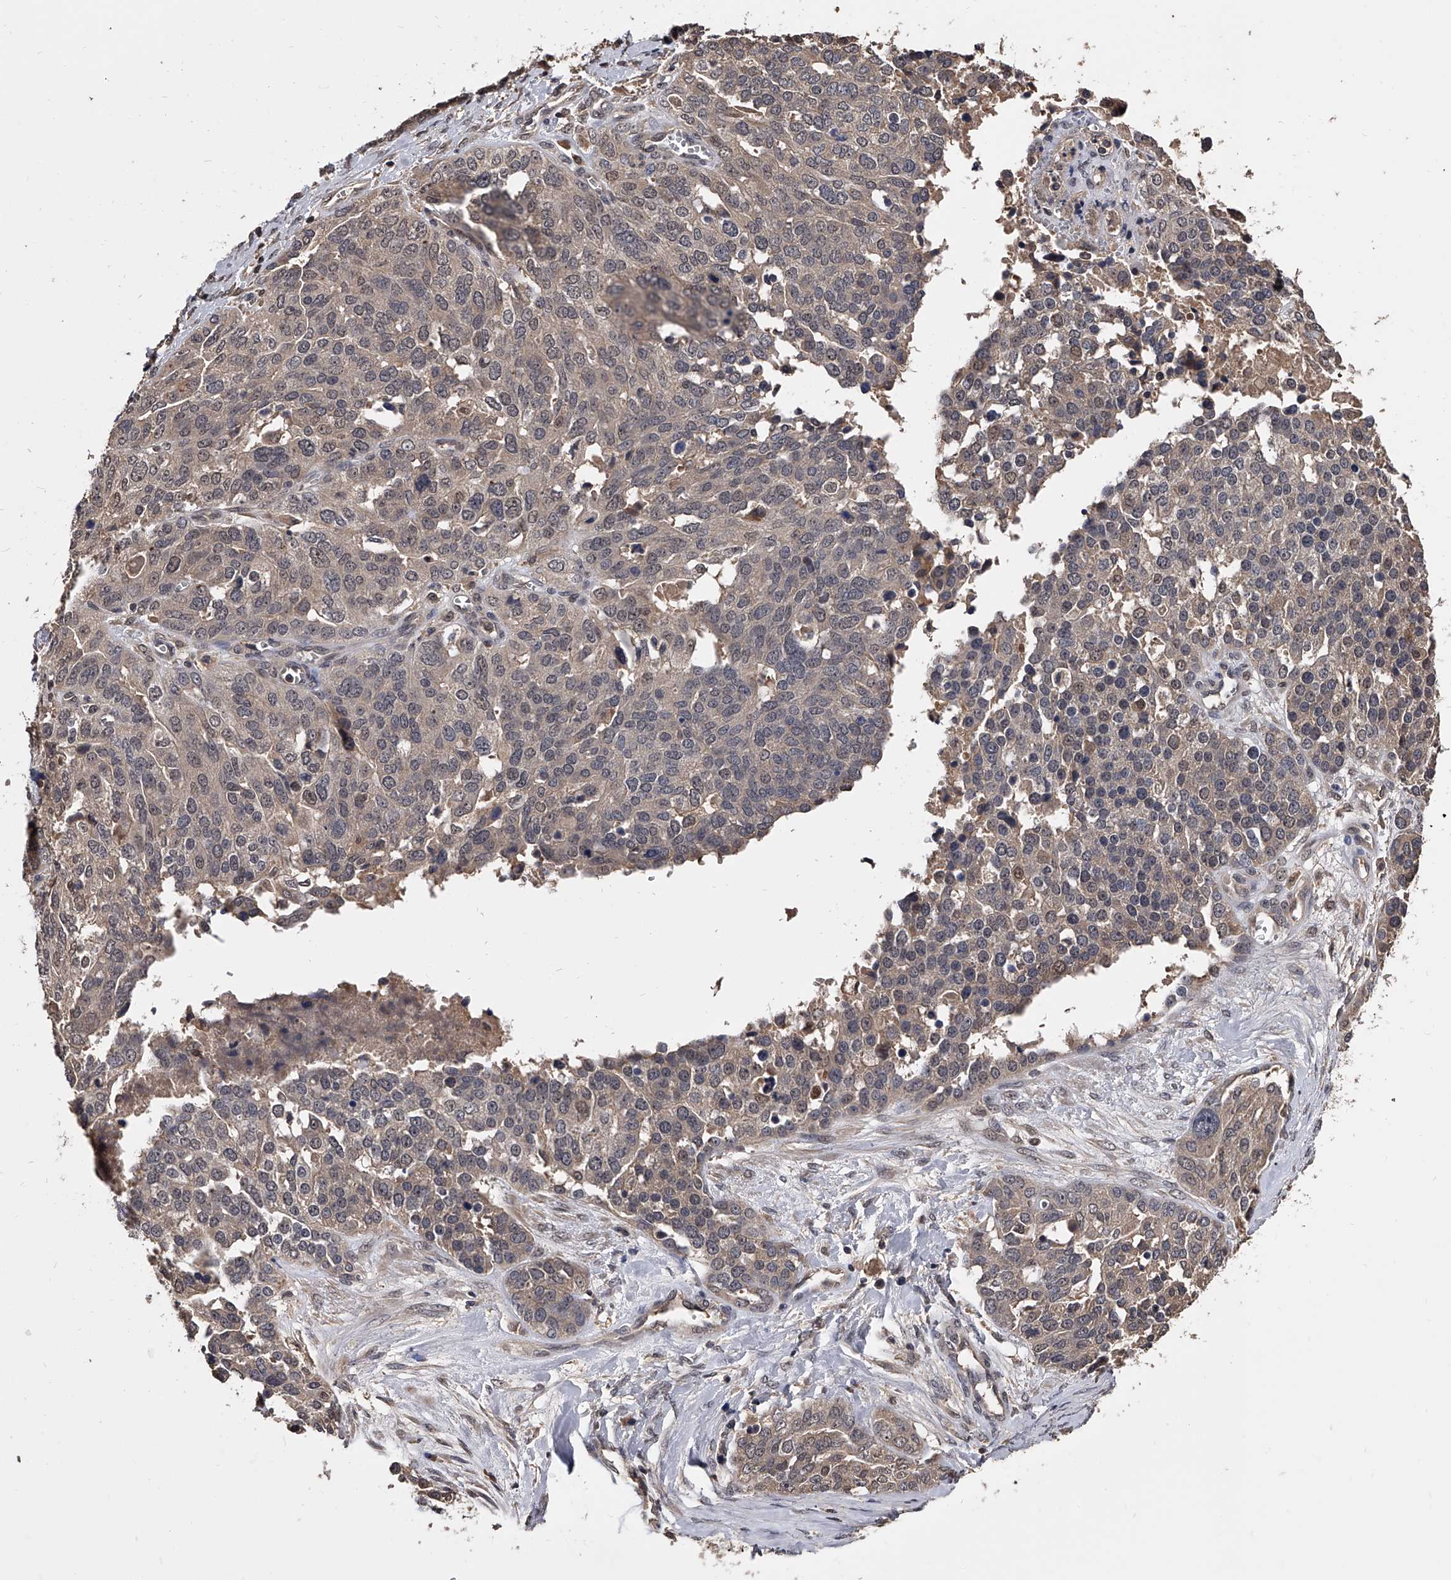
{"staining": {"intensity": "weak", "quantity": "<25%", "location": "cytoplasmic/membranous,nuclear"}, "tissue": "ovarian cancer", "cell_type": "Tumor cells", "image_type": "cancer", "snomed": [{"axis": "morphology", "description": "Cystadenocarcinoma, serous, NOS"}, {"axis": "topography", "description": "Ovary"}], "caption": "Immunohistochemical staining of ovarian serous cystadenocarcinoma reveals no significant positivity in tumor cells.", "gene": "EFCAB7", "patient": {"sex": "female", "age": 44}}